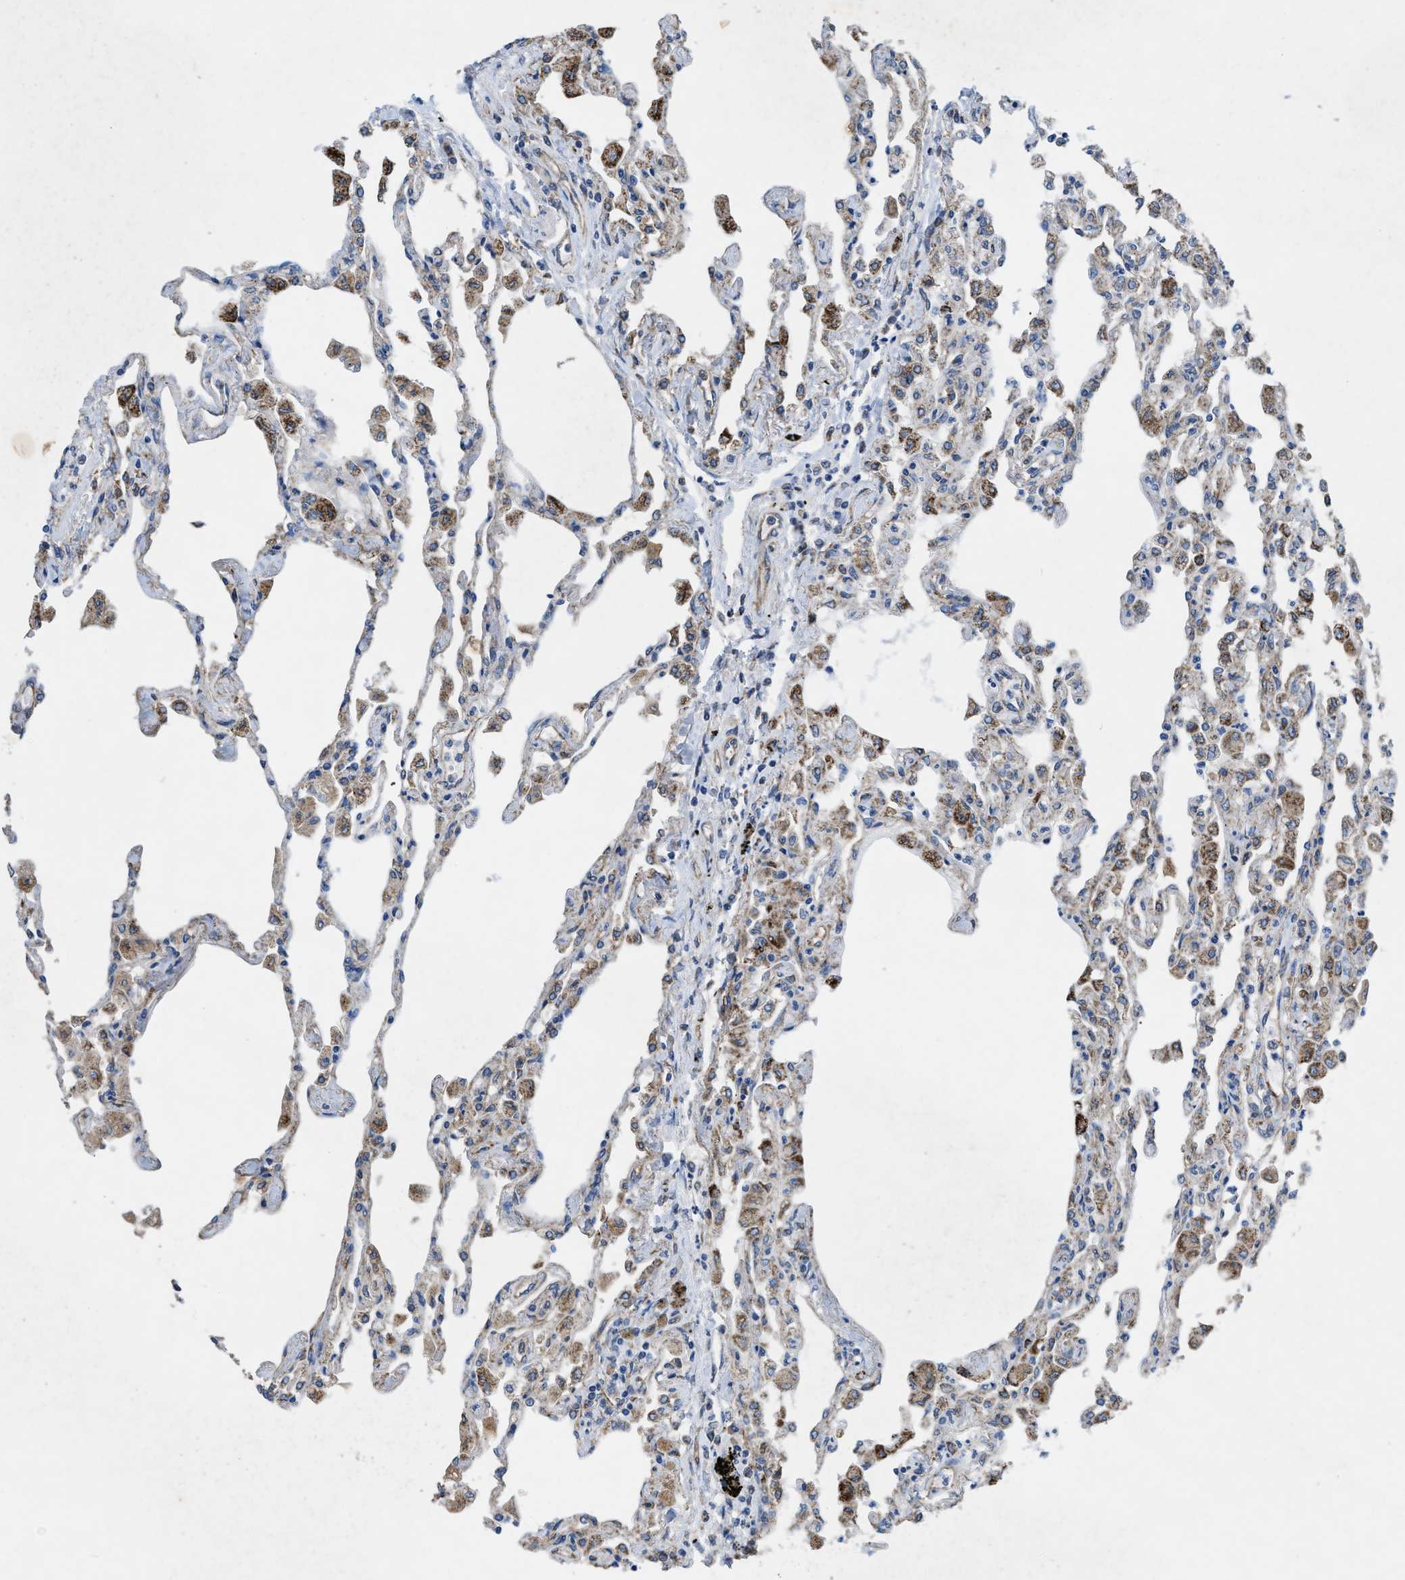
{"staining": {"intensity": "moderate", "quantity": "<25%", "location": "cytoplasmic/membranous"}, "tissue": "lung", "cell_type": "Alveolar cells", "image_type": "normal", "snomed": [{"axis": "morphology", "description": "Normal tissue, NOS"}, {"axis": "topography", "description": "Bronchus"}, {"axis": "topography", "description": "Lung"}], "caption": "This micrograph displays unremarkable lung stained with immunohistochemistry to label a protein in brown. The cytoplasmic/membranous of alveolar cells show moderate positivity for the protein. Nuclei are counter-stained blue.", "gene": "DOLPP1", "patient": {"sex": "female", "age": 49}}